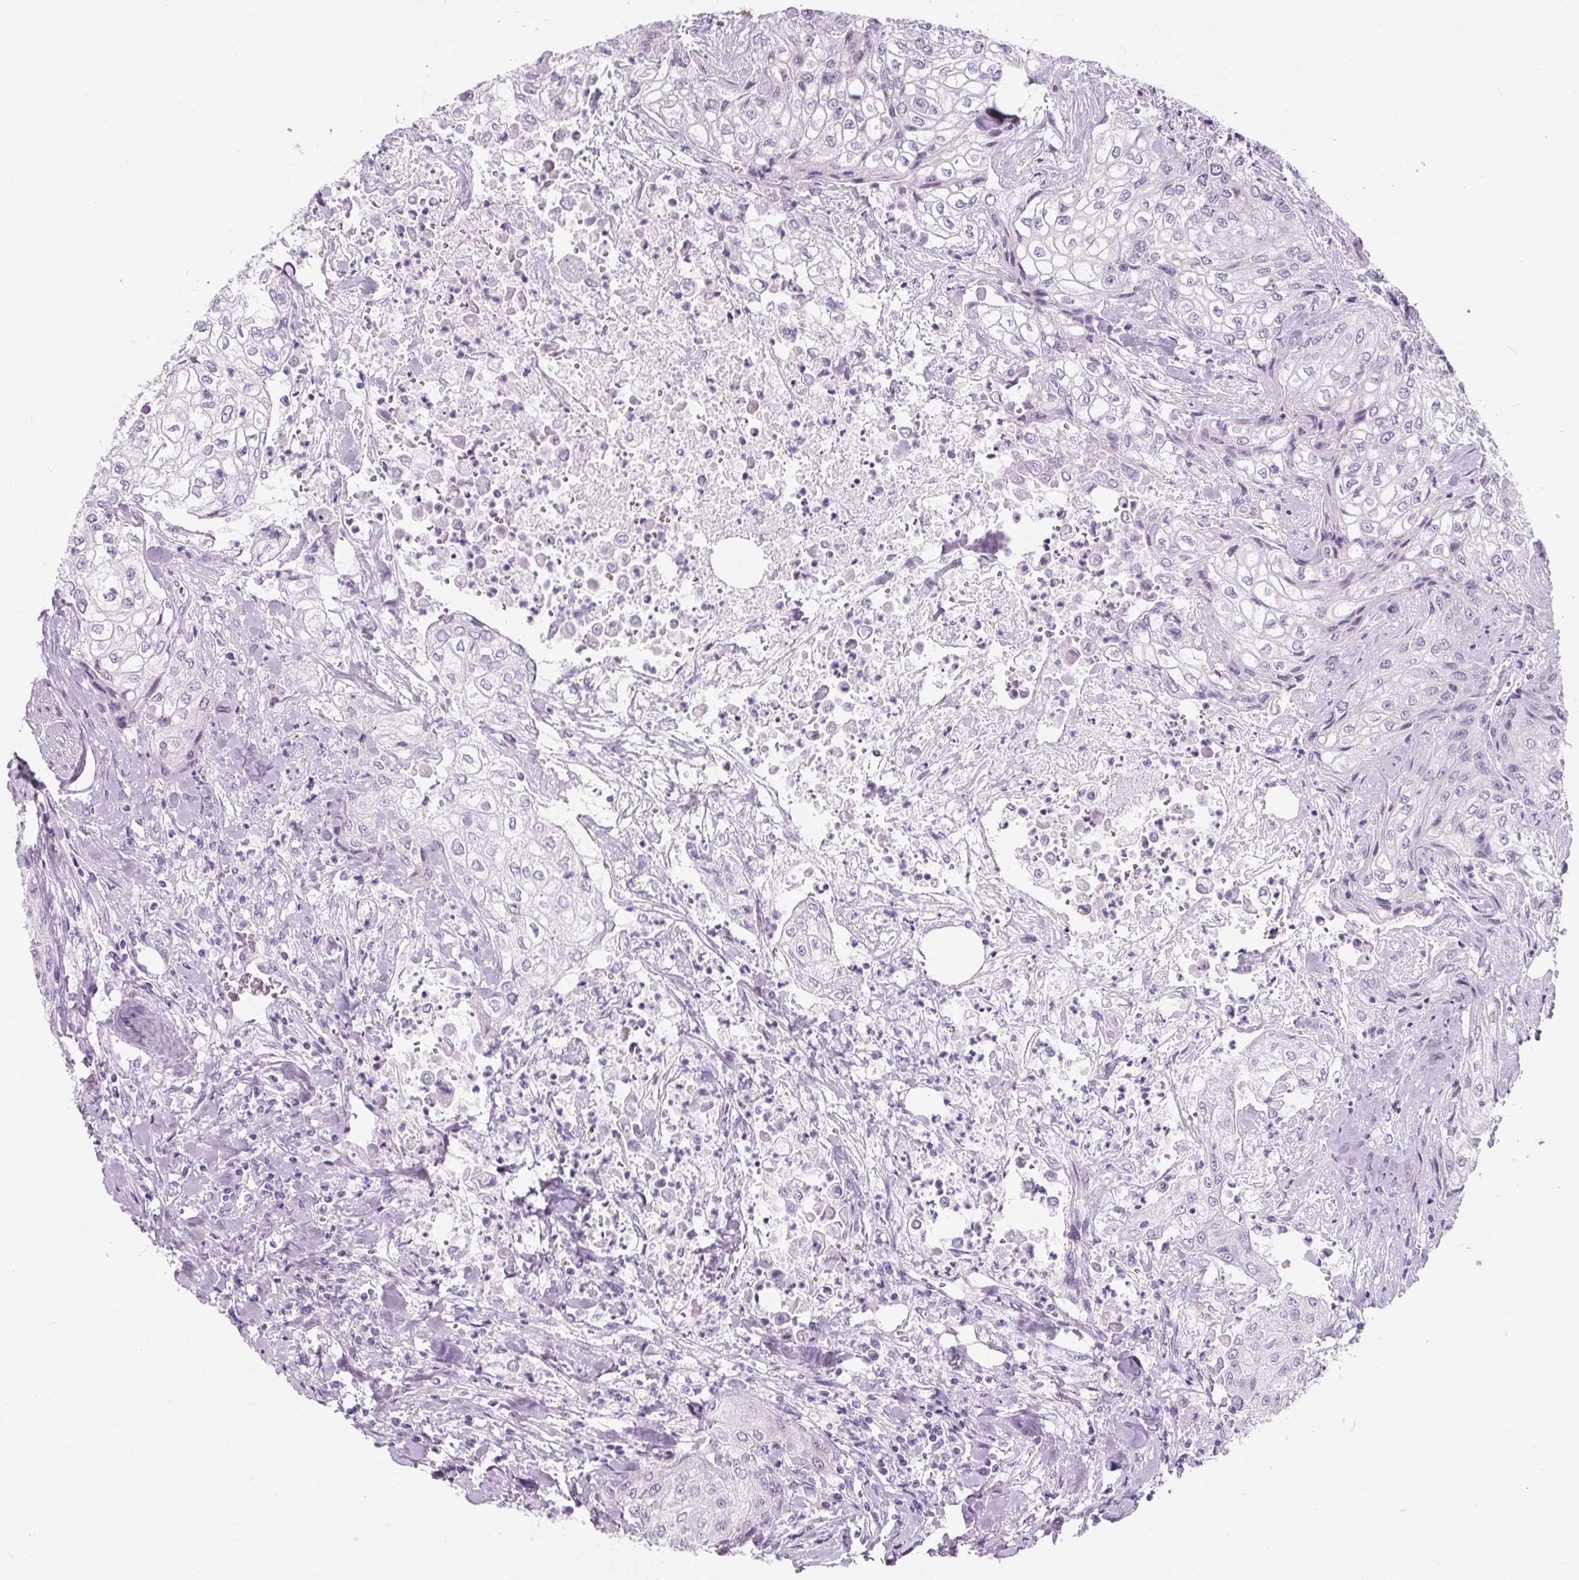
{"staining": {"intensity": "negative", "quantity": "none", "location": "none"}, "tissue": "urothelial cancer", "cell_type": "Tumor cells", "image_type": "cancer", "snomed": [{"axis": "morphology", "description": "Urothelial carcinoma, High grade"}, {"axis": "topography", "description": "Urinary bladder"}], "caption": "Urothelial carcinoma (high-grade) stained for a protein using immunohistochemistry displays no staining tumor cells.", "gene": "ADRB1", "patient": {"sex": "male", "age": 62}}